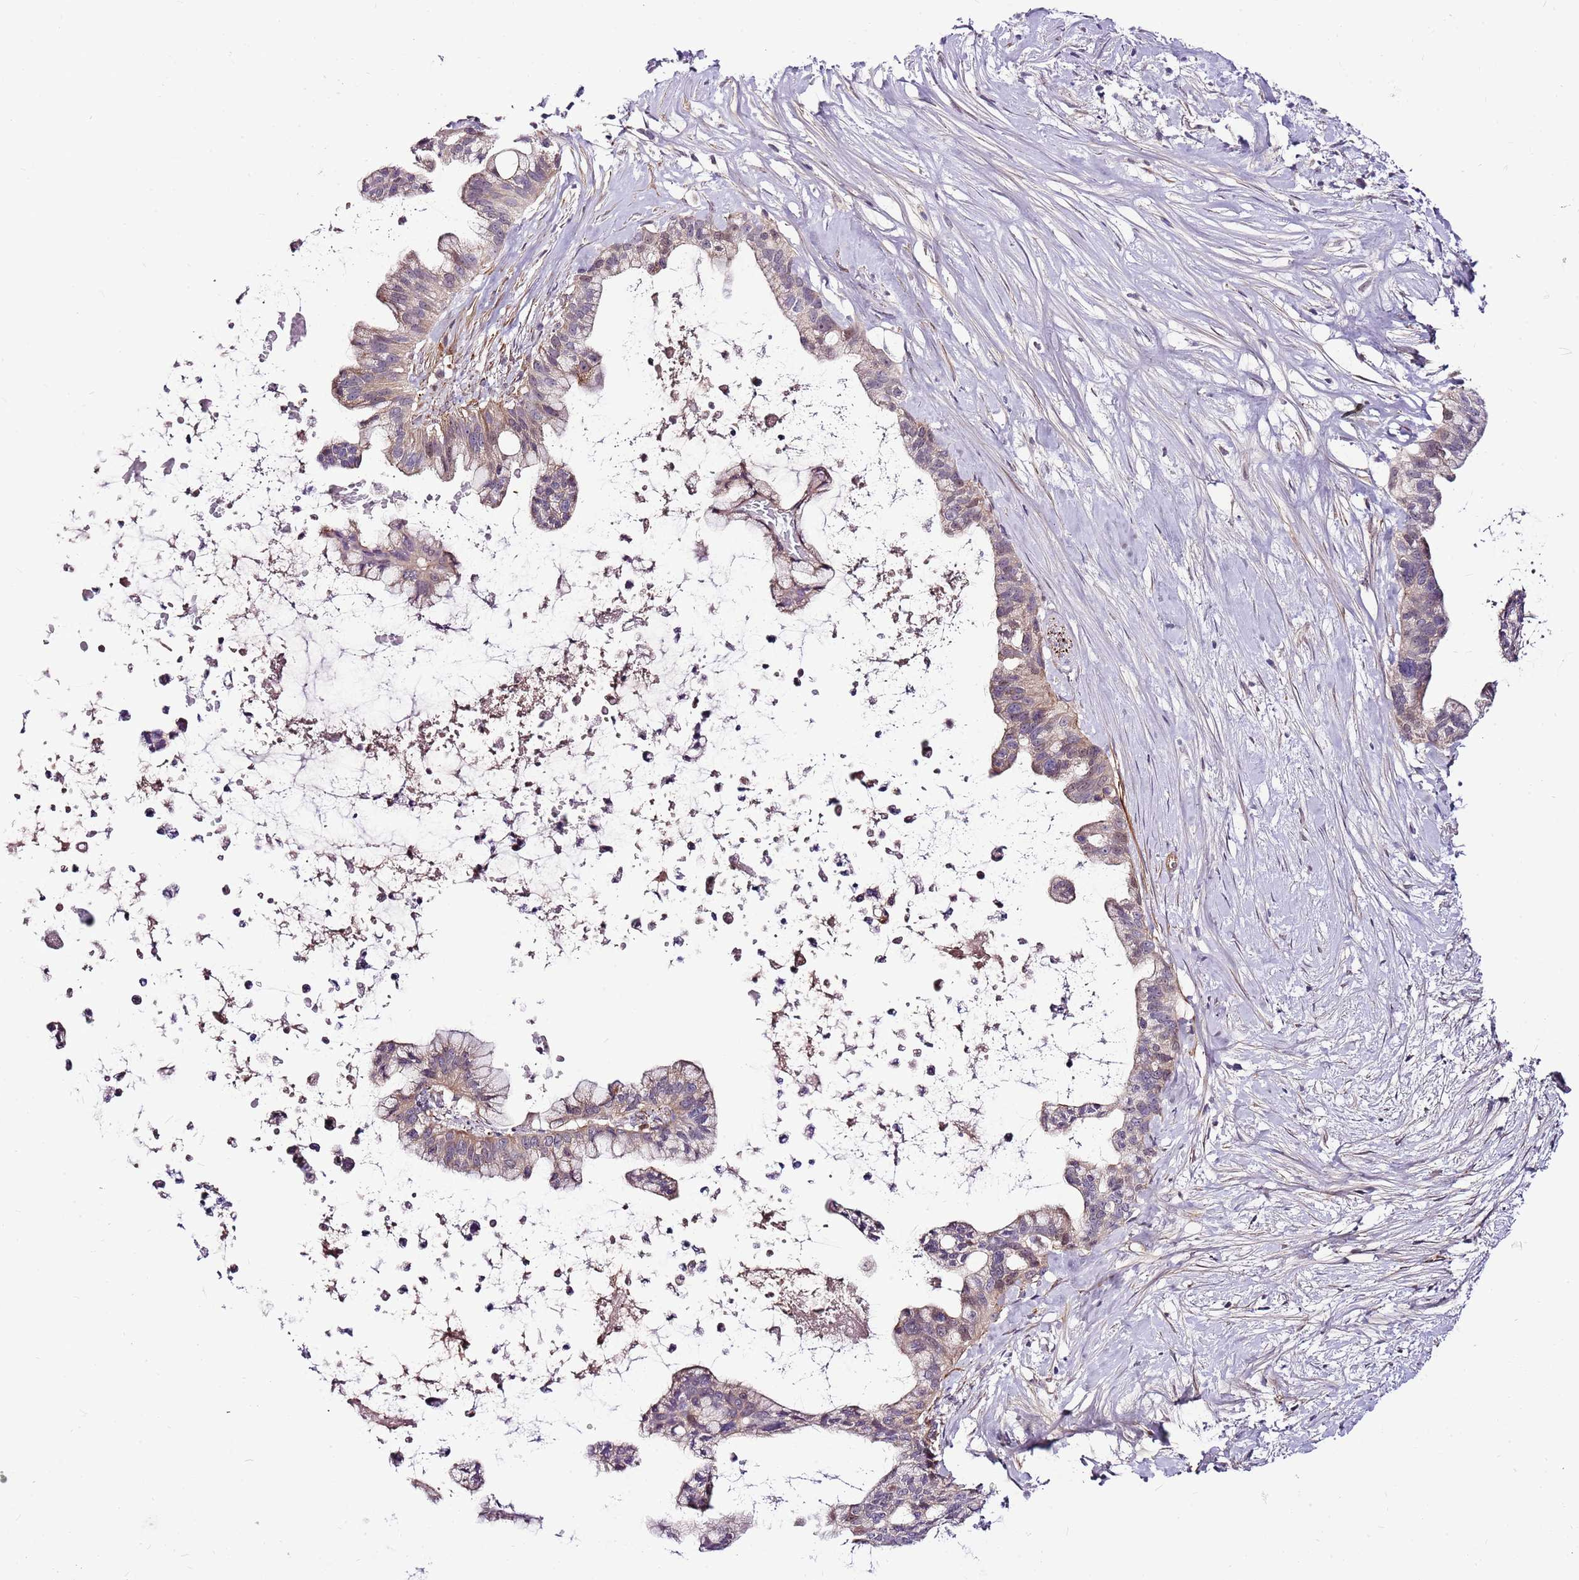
{"staining": {"intensity": "weak", "quantity": ">75%", "location": "cytoplasmic/membranous"}, "tissue": "pancreatic cancer", "cell_type": "Tumor cells", "image_type": "cancer", "snomed": [{"axis": "morphology", "description": "Adenocarcinoma, NOS"}, {"axis": "topography", "description": "Pancreas"}], "caption": "A photomicrograph showing weak cytoplasmic/membranous positivity in approximately >75% of tumor cells in pancreatic cancer (adenocarcinoma), as visualized by brown immunohistochemical staining.", "gene": "POLE3", "patient": {"sex": "female", "age": 83}}